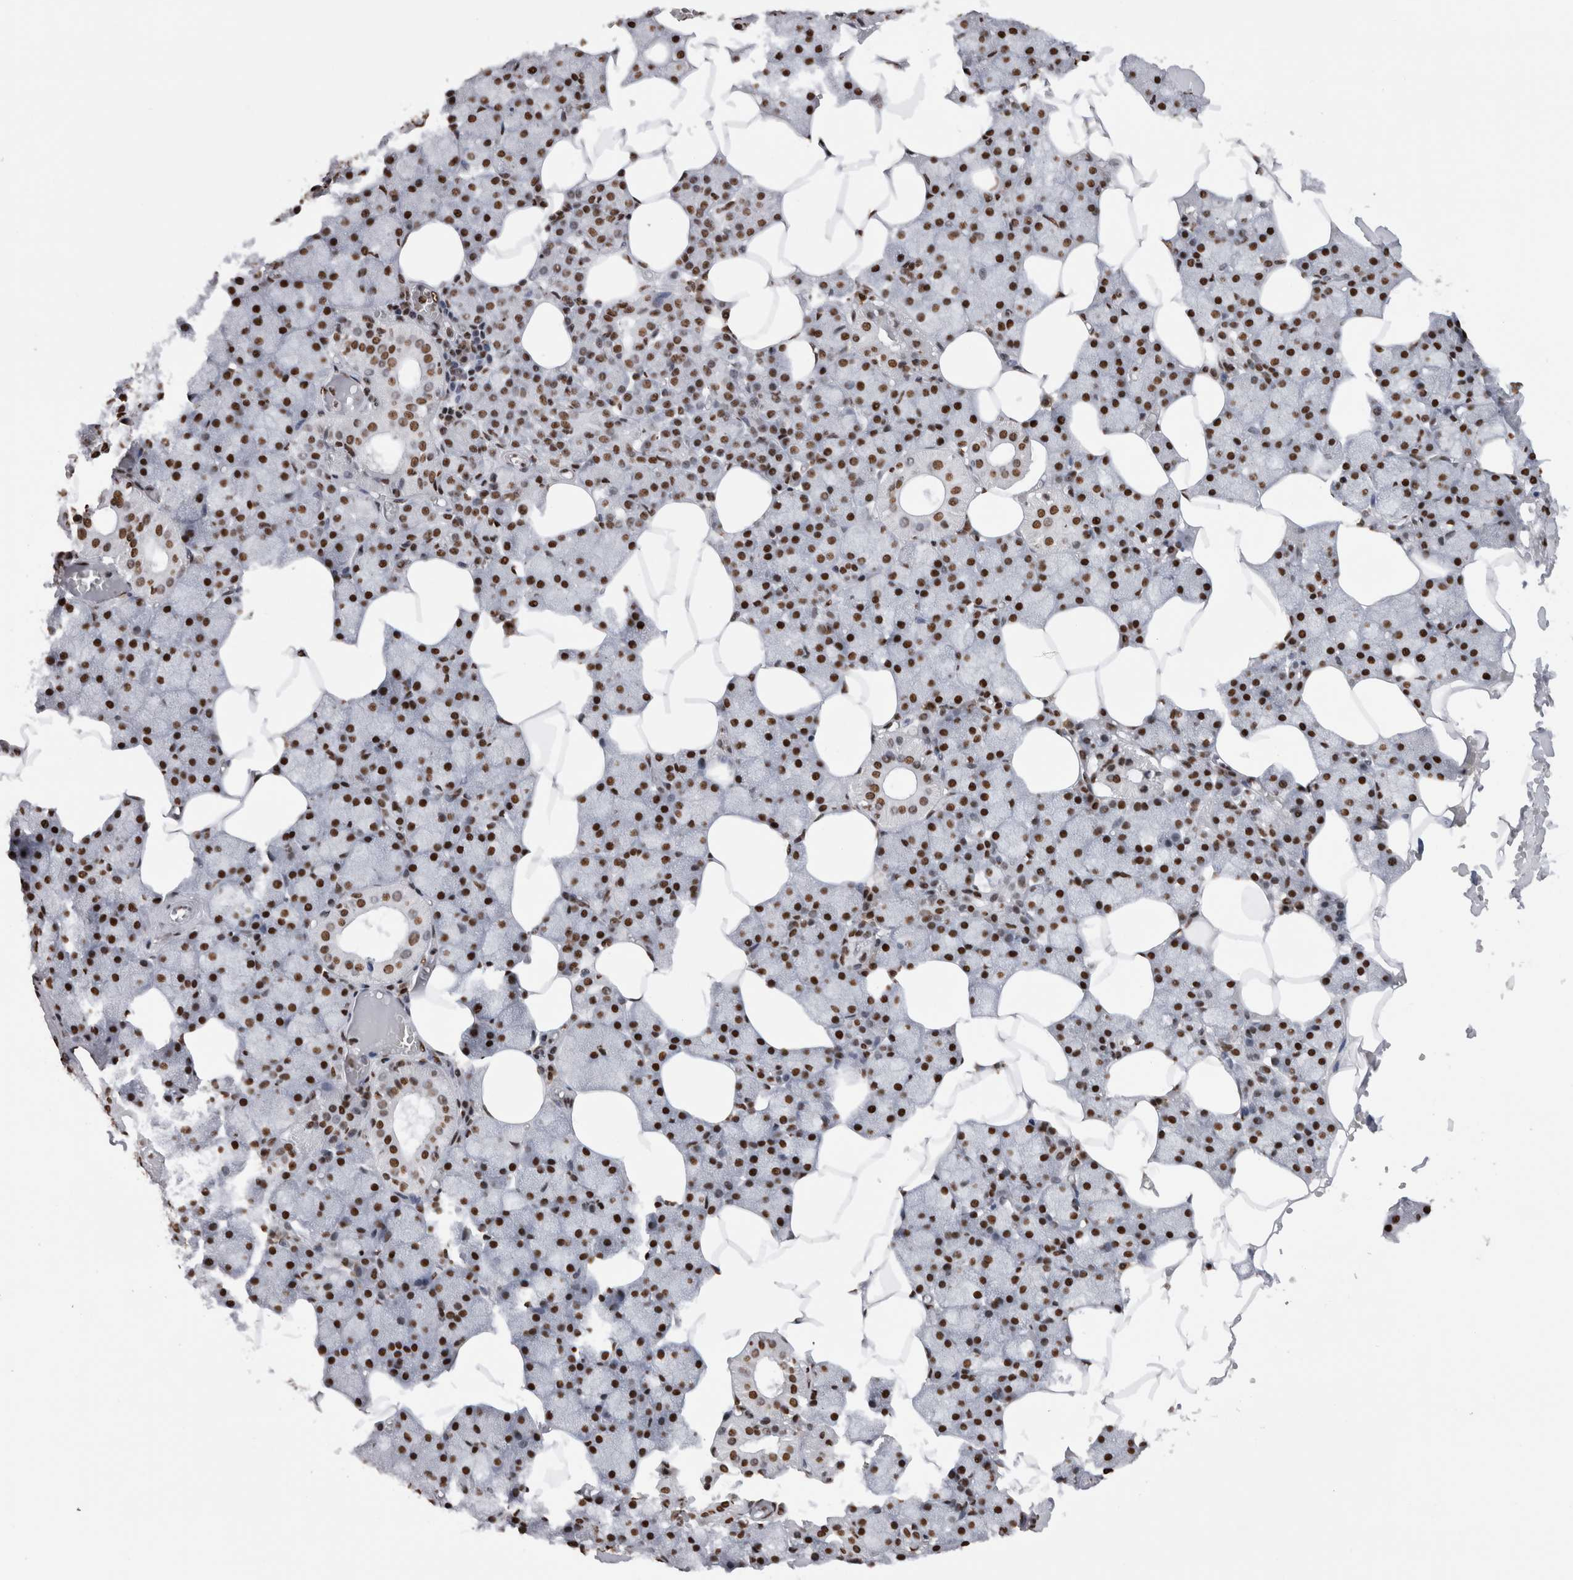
{"staining": {"intensity": "strong", "quantity": ">75%", "location": "nuclear"}, "tissue": "salivary gland", "cell_type": "Glandular cells", "image_type": "normal", "snomed": [{"axis": "morphology", "description": "Normal tissue, NOS"}, {"axis": "topography", "description": "Salivary gland"}], "caption": "Glandular cells exhibit strong nuclear expression in approximately >75% of cells in benign salivary gland. (DAB (3,3'-diaminobenzidine) IHC with brightfield microscopy, high magnification).", "gene": "ALPK3", "patient": {"sex": "male", "age": 62}}